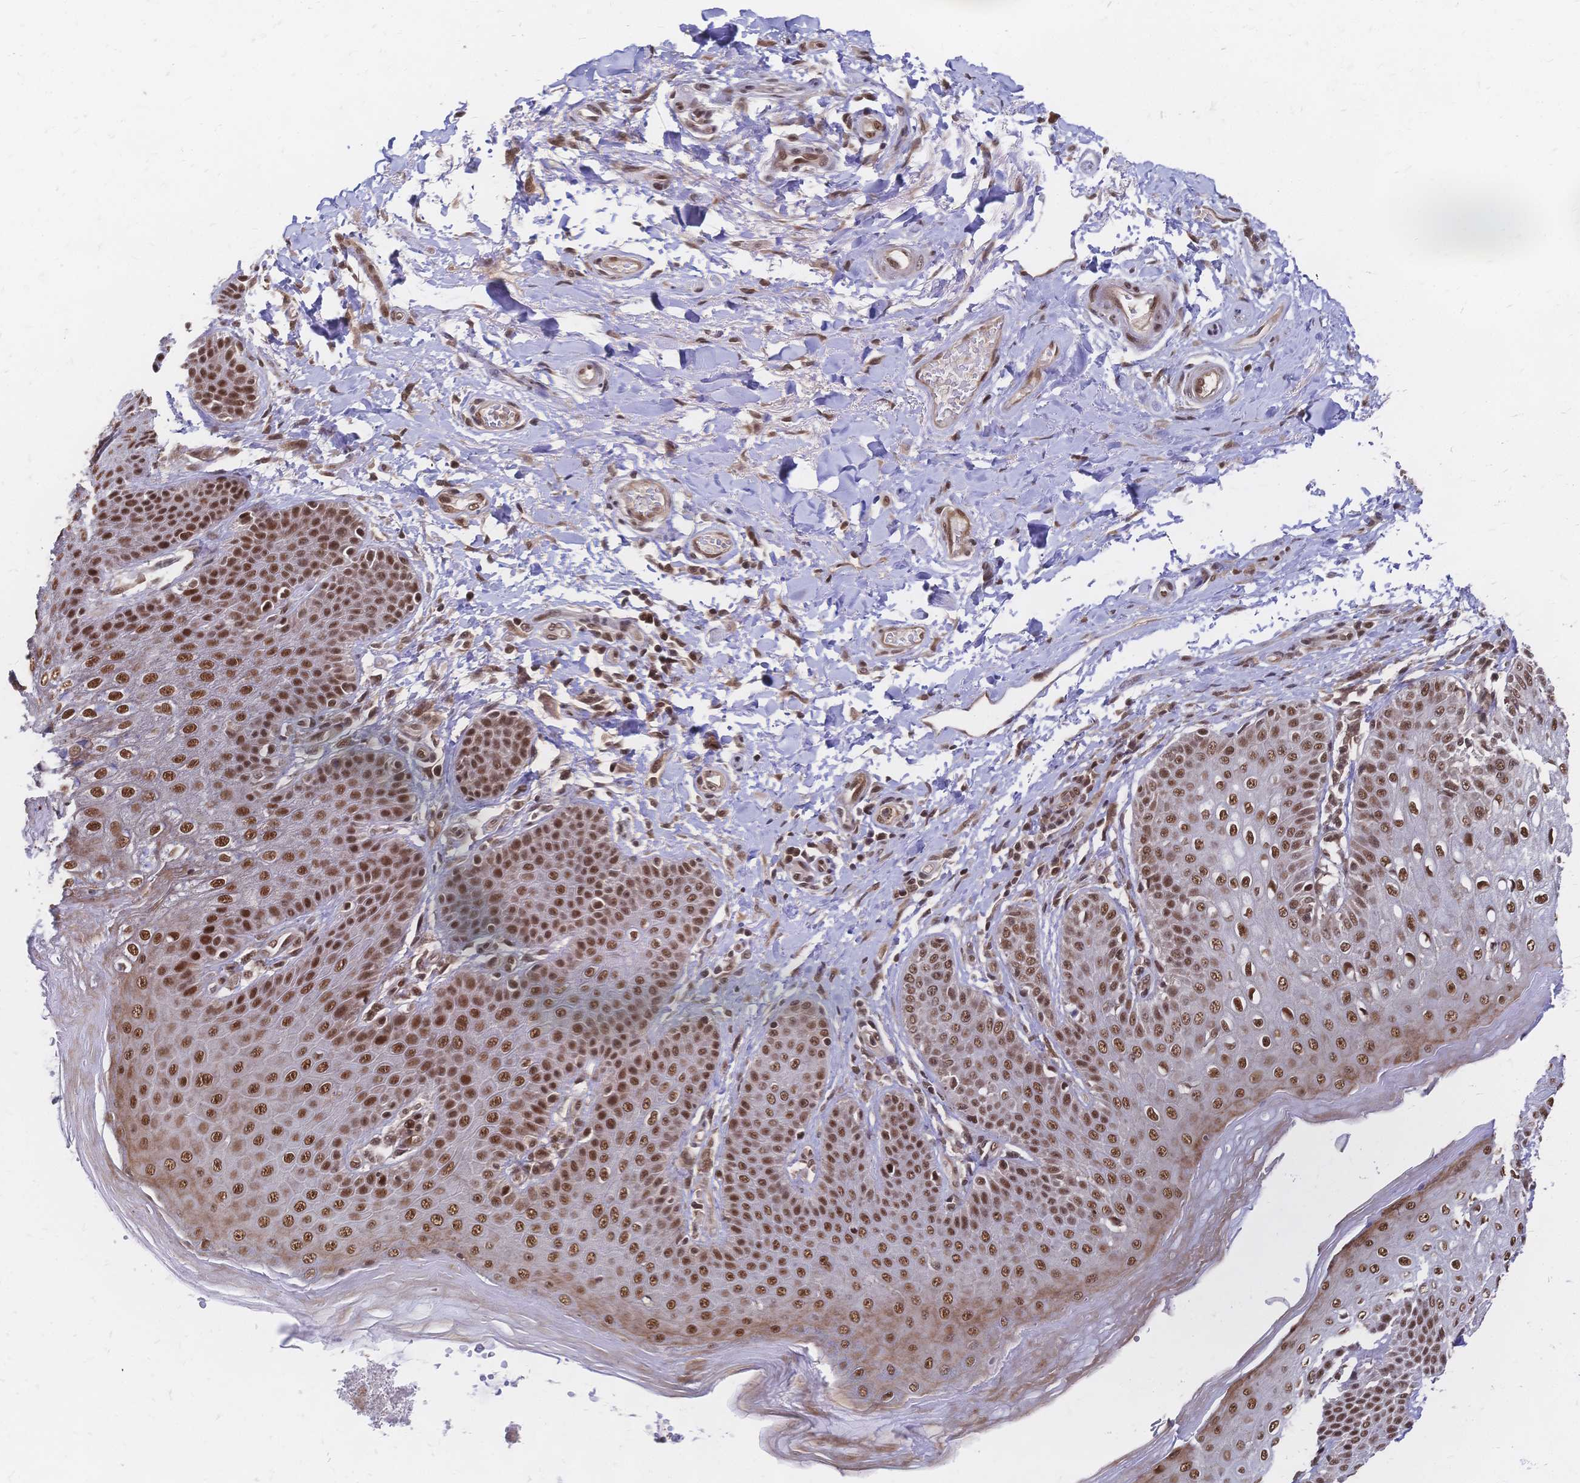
{"staining": {"intensity": "moderate", "quantity": ">75%", "location": "nuclear"}, "tissue": "skin", "cell_type": "Epidermal cells", "image_type": "normal", "snomed": [{"axis": "morphology", "description": "Normal tissue, NOS"}, {"axis": "topography", "description": "Peripheral nerve tissue"}], "caption": "Protein expression analysis of benign skin reveals moderate nuclear positivity in approximately >75% of epidermal cells.", "gene": "NELFA", "patient": {"sex": "male", "age": 51}}